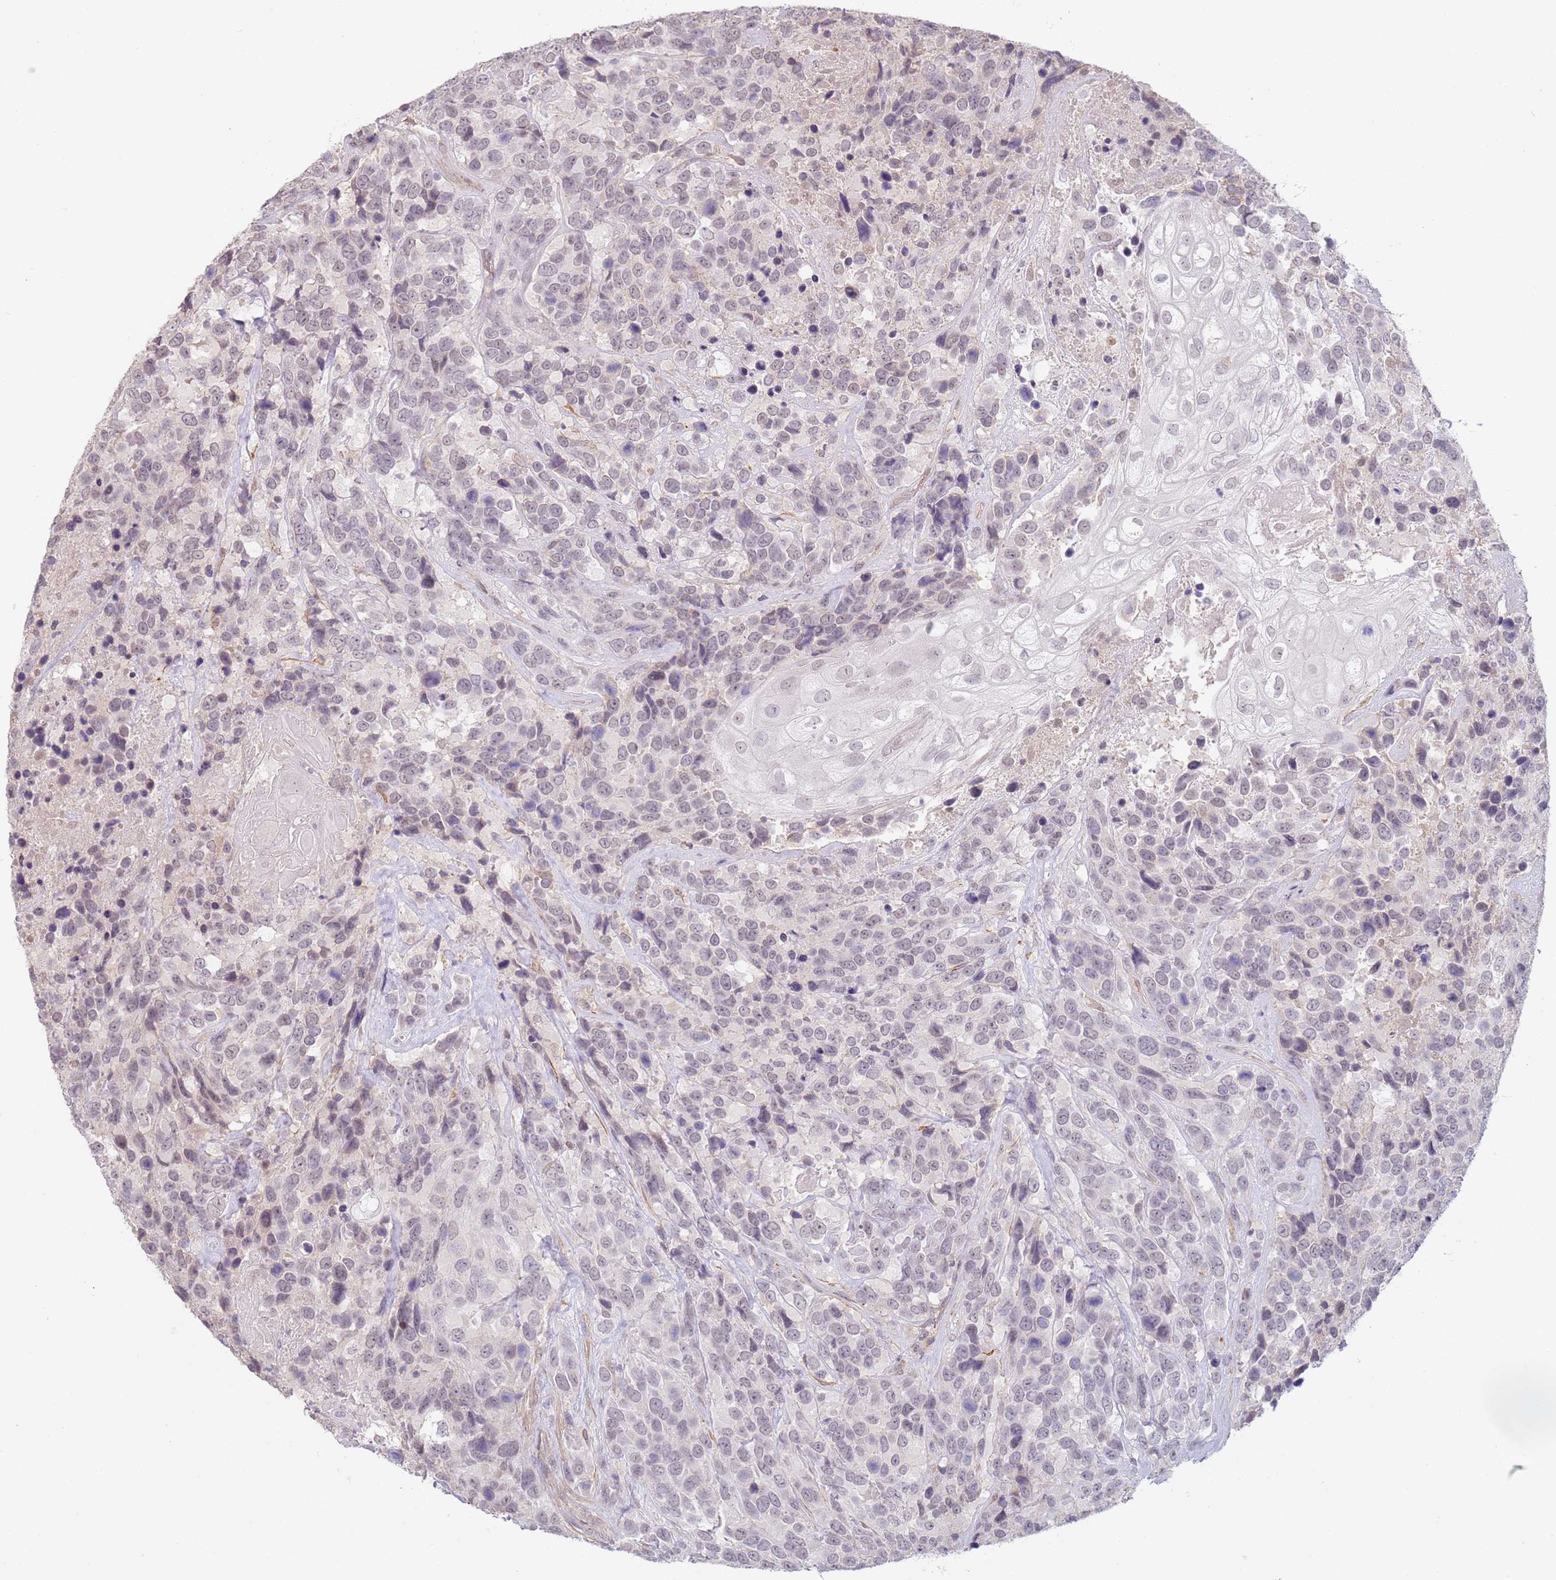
{"staining": {"intensity": "weak", "quantity": "<25%", "location": "nuclear"}, "tissue": "urothelial cancer", "cell_type": "Tumor cells", "image_type": "cancer", "snomed": [{"axis": "morphology", "description": "Urothelial carcinoma, High grade"}, {"axis": "topography", "description": "Urinary bladder"}], "caption": "A high-resolution photomicrograph shows immunohistochemistry staining of high-grade urothelial carcinoma, which demonstrates no significant staining in tumor cells.", "gene": "WDR93", "patient": {"sex": "female", "age": 70}}